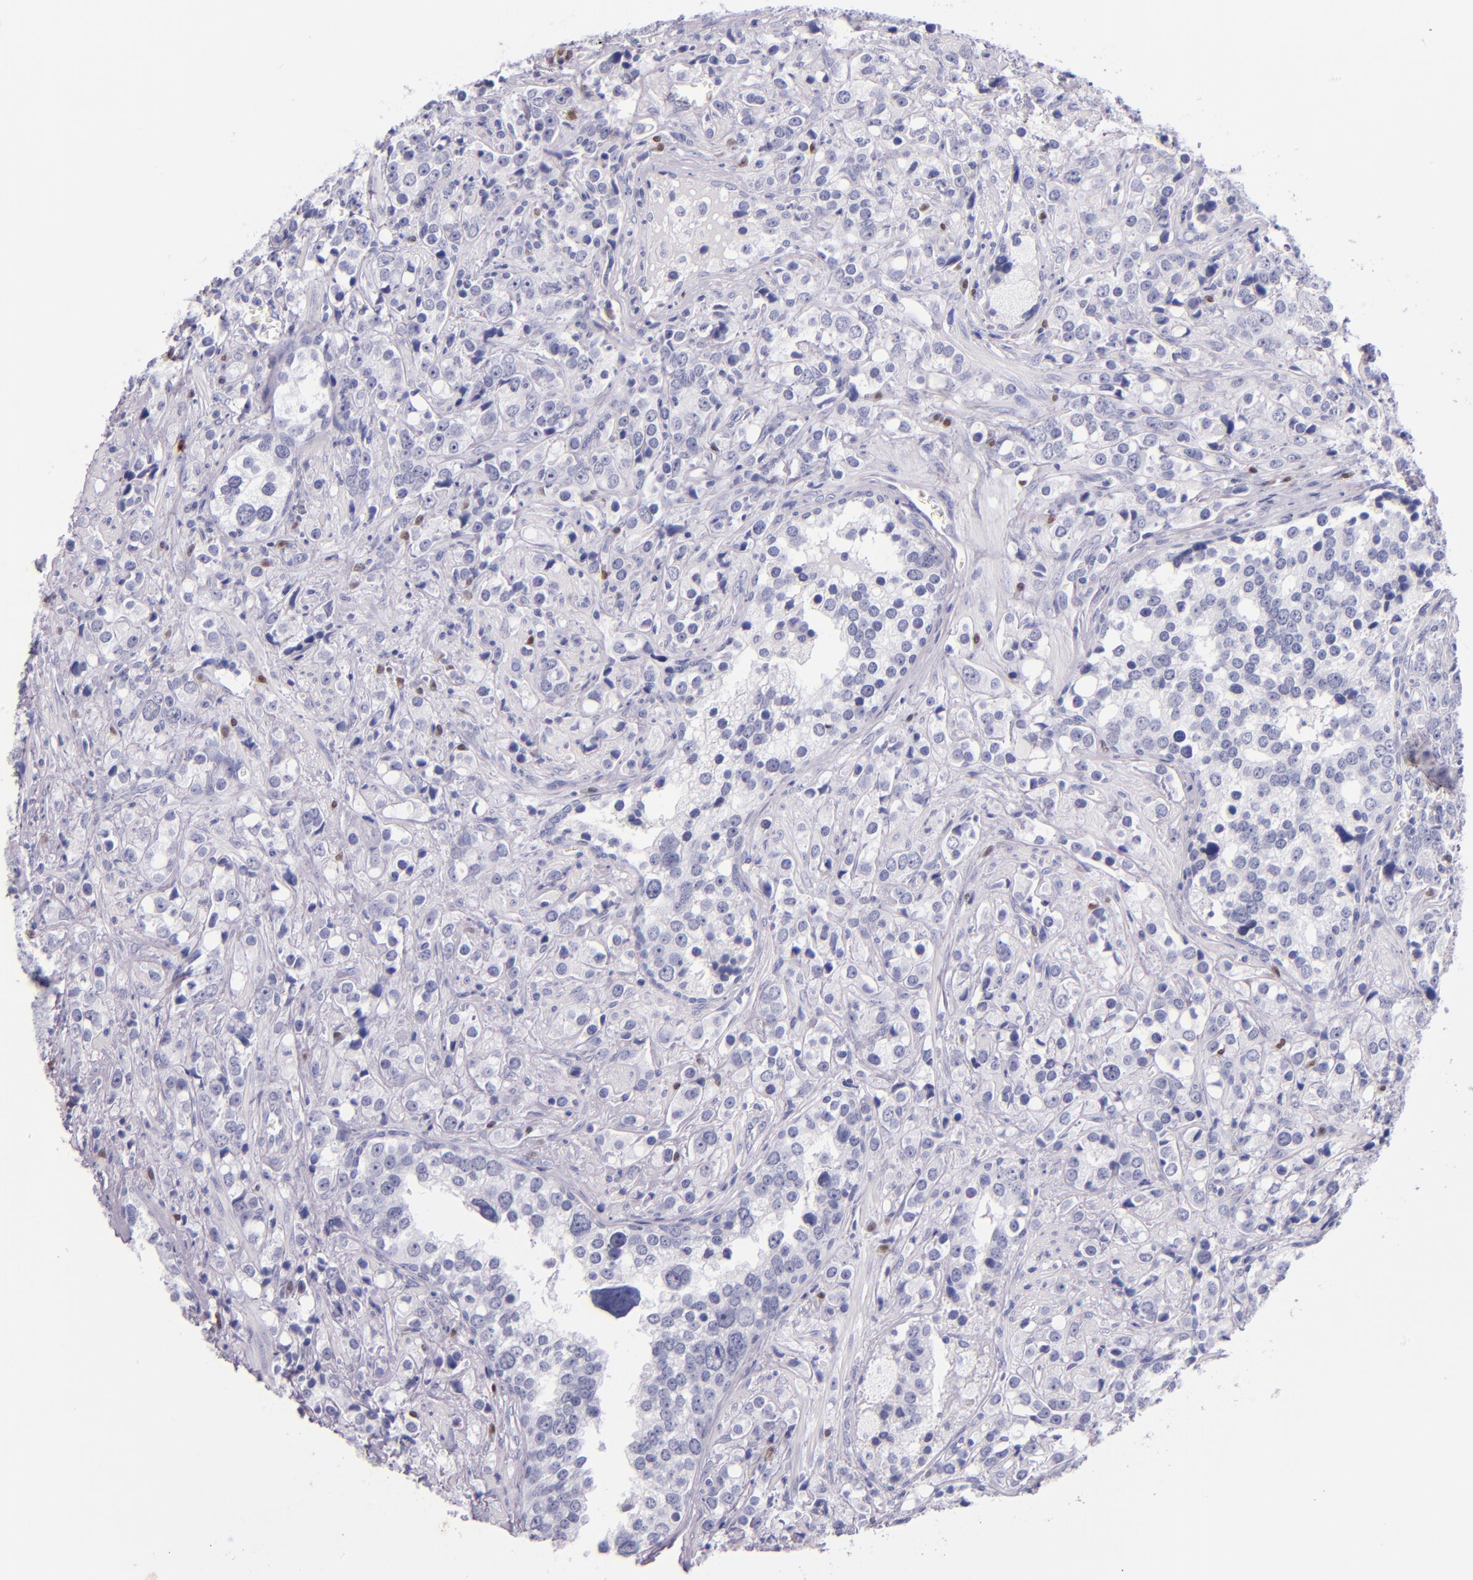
{"staining": {"intensity": "negative", "quantity": "none", "location": "none"}, "tissue": "prostate cancer", "cell_type": "Tumor cells", "image_type": "cancer", "snomed": [{"axis": "morphology", "description": "Adenocarcinoma, High grade"}, {"axis": "topography", "description": "Prostate"}], "caption": "Immunohistochemical staining of prostate high-grade adenocarcinoma shows no significant staining in tumor cells. The staining is performed using DAB (3,3'-diaminobenzidine) brown chromogen with nuclei counter-stained in using hematoxylin.", "gene": "IRF4", "patient": {"sex": "male", "age": 71}}